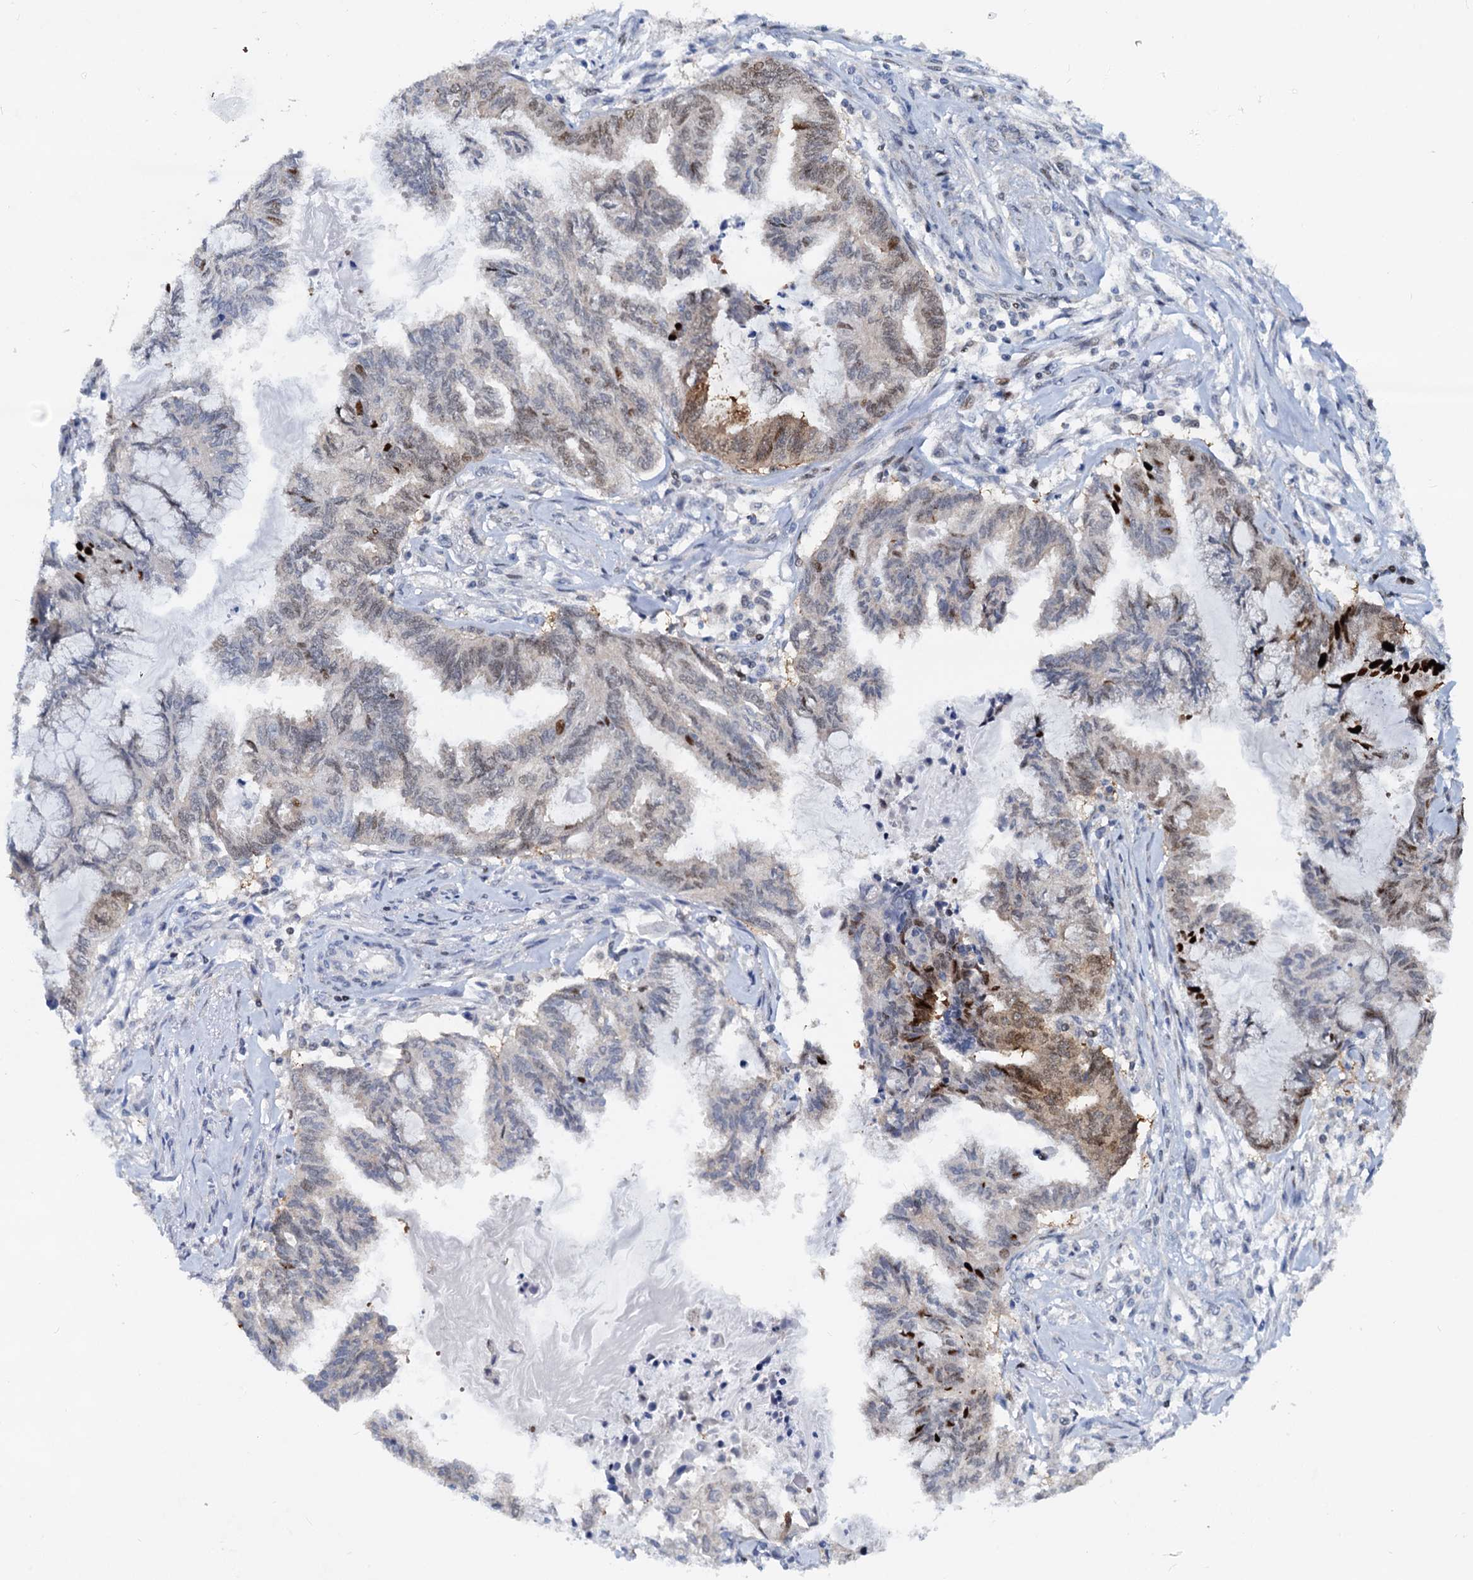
{"staining": {"intensity": "strong", "quantity": "<25%", "location": "cytoplasmic/membranous,nuclear"}, "tissue": "endometrial cancer", "cell_type": "Tumor cells", "image_type": "cancer", "snomed": [{"axis": "morphology", "description": "Adenocarcinoma, NOS"}, {"axis": "topography", "description": "Endometrium"}], "caption": "Immunohistochemical staining of human endometrial cancer displays strong cytoplasmic/membranous and nuclear protein positivity in about <25% of tumor cells.", "gene": "PTGES3", "patient": {"sex": "female", "age": 86}}